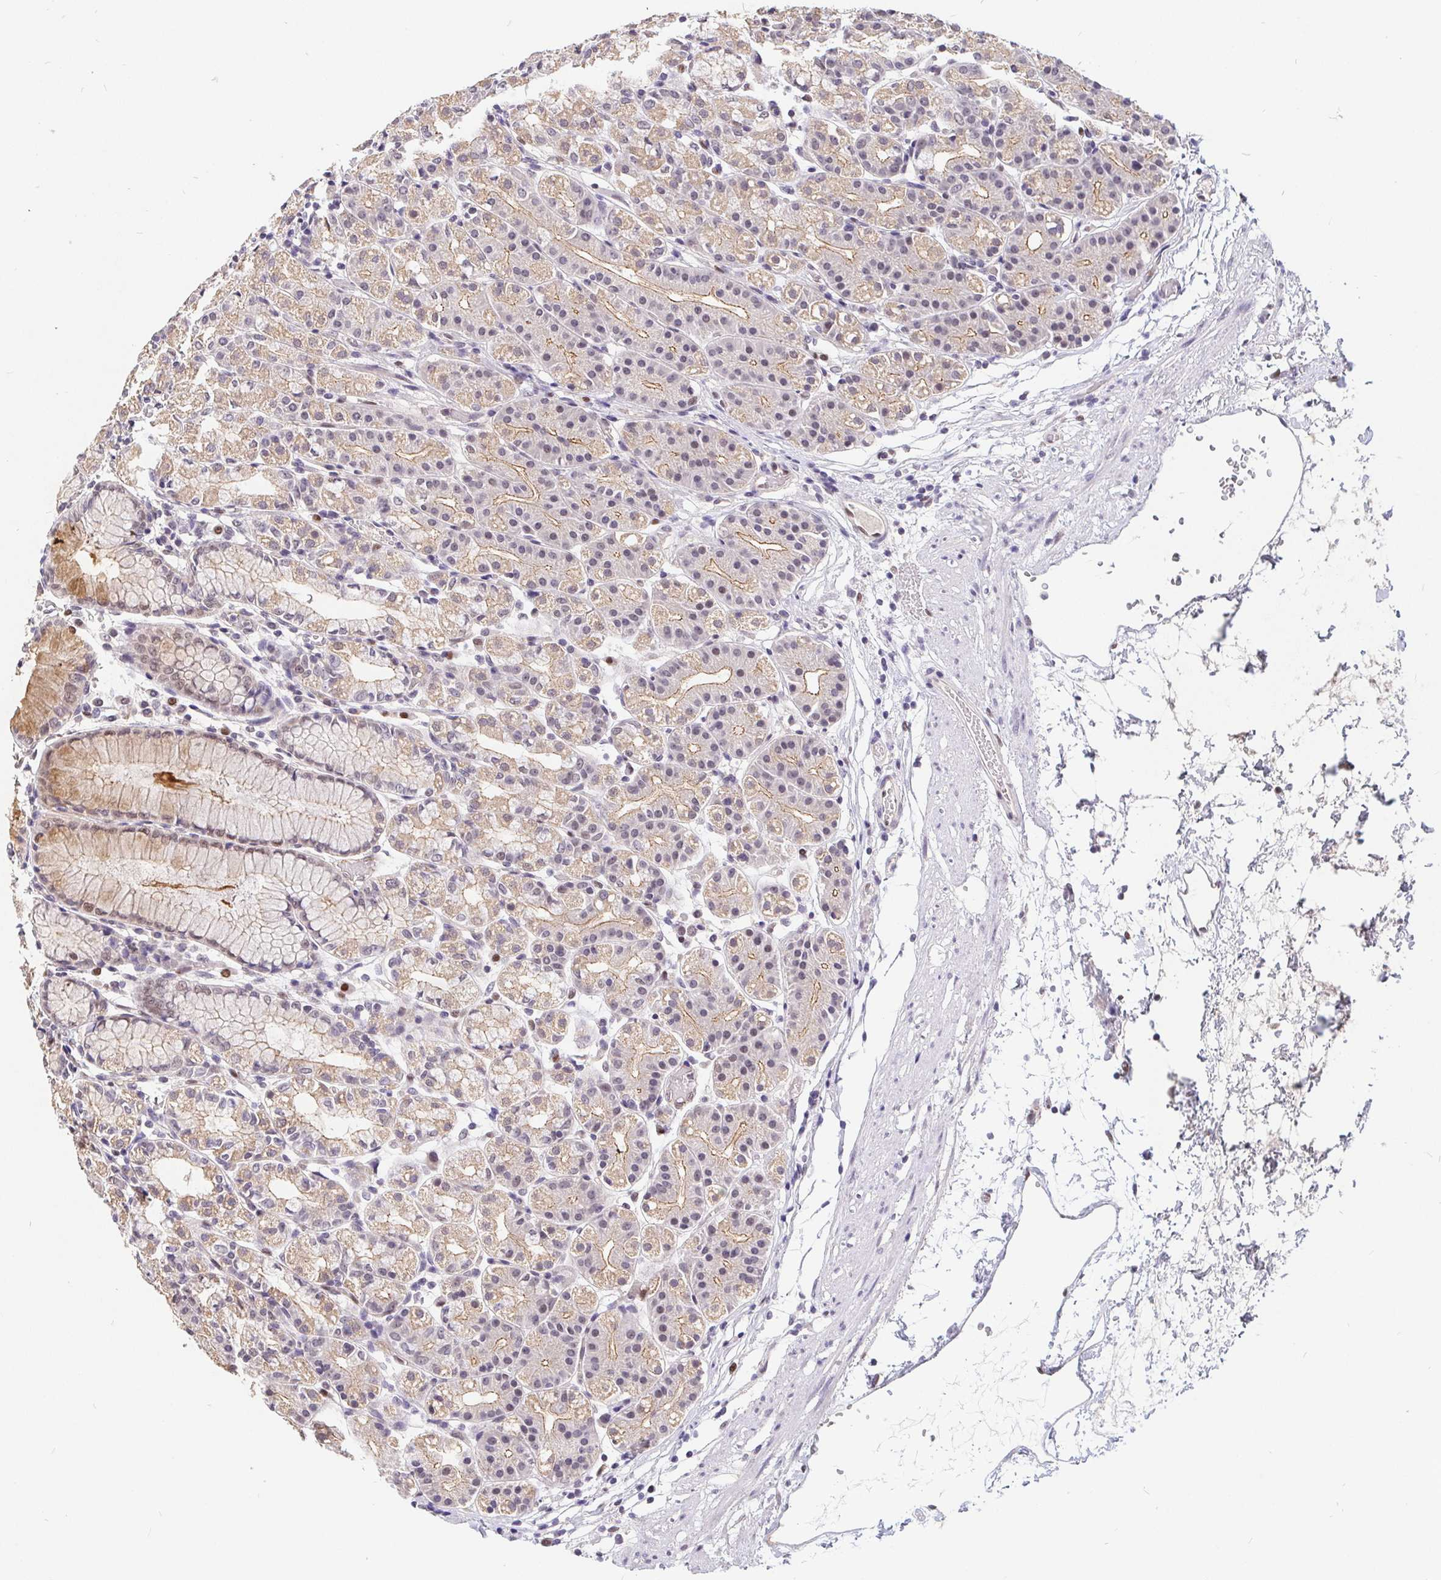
{"staining": {"intensity": "weak", "quantity": "25%-75%", "location": "cytoplasmic/membranous"}, "tissue": "stomach", "cell_type": "Glandular cells", "image_type": "normal", "snomed": [{"axis": "morphology", "description": "Normal tissue, NOS"}, {"axis": "topography", "description": "Stomach"}], "caption": "Weak cytoplasmic/membranous expression is present in approximately 25%-75% of glandular cells in normal stomach.", "gene": "POU2F1", "patient": {"sex": "female", "age": 57}}